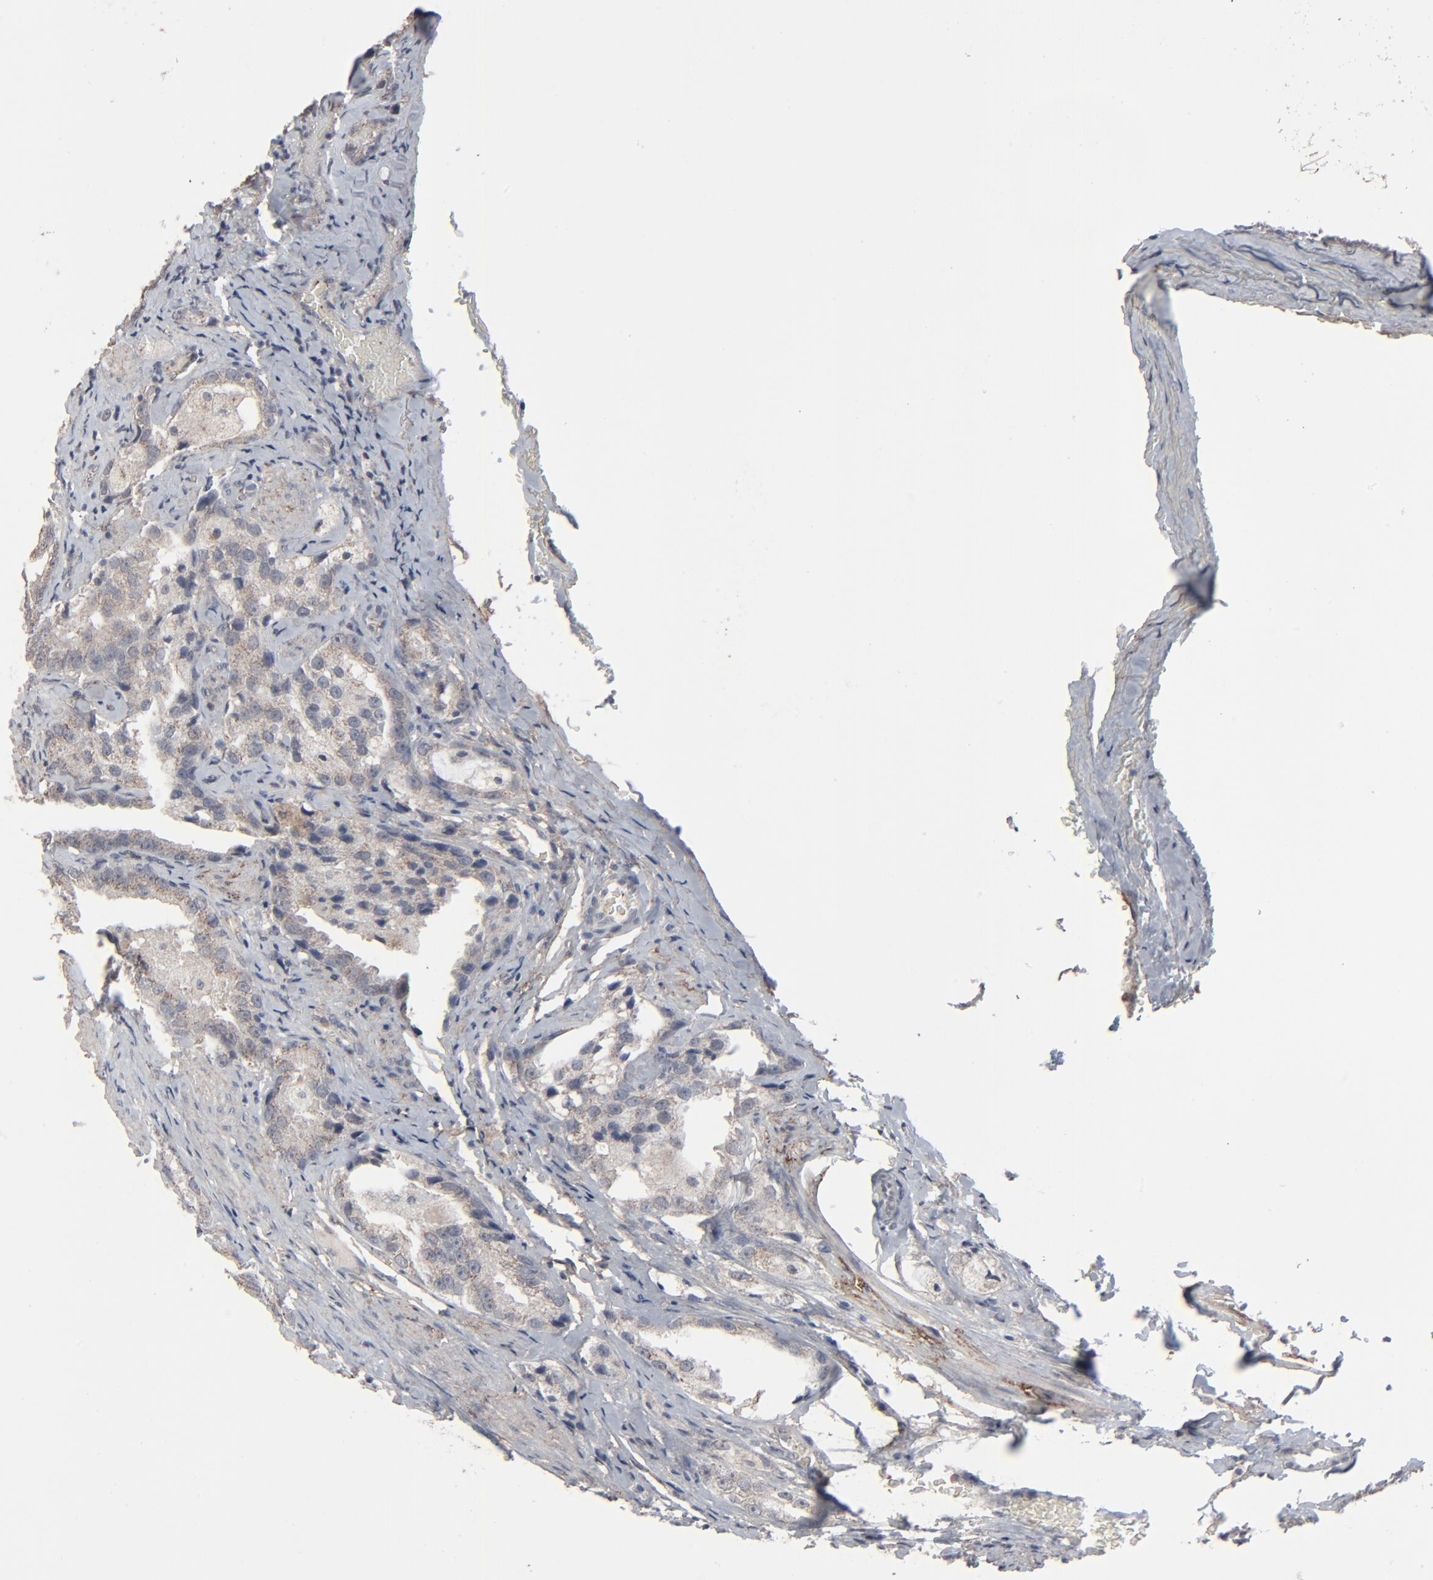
{"staining": {"intensity": "weak", "quantity": "25%-75%", "location": "cytoplasmic/membranous"}, "tissue": "prostate cancer", "cell_type": "Tumor cells", "image_type": "cancer", "snomed": [{"axis": "morphology", "description": "Adenocarcinoma, High grade"}, {"axis": "topography", "description": "Prostate"}], "caption": "Immunohistochemistry micrograph of human prostate cancer stained for a protein (brown), which displays low levels of weak cytoplasmic/membranous positivity in about 25%-75% of tumor cells.", "gene": "JAM3", "patient": {"sex": "male", "age": 63}}